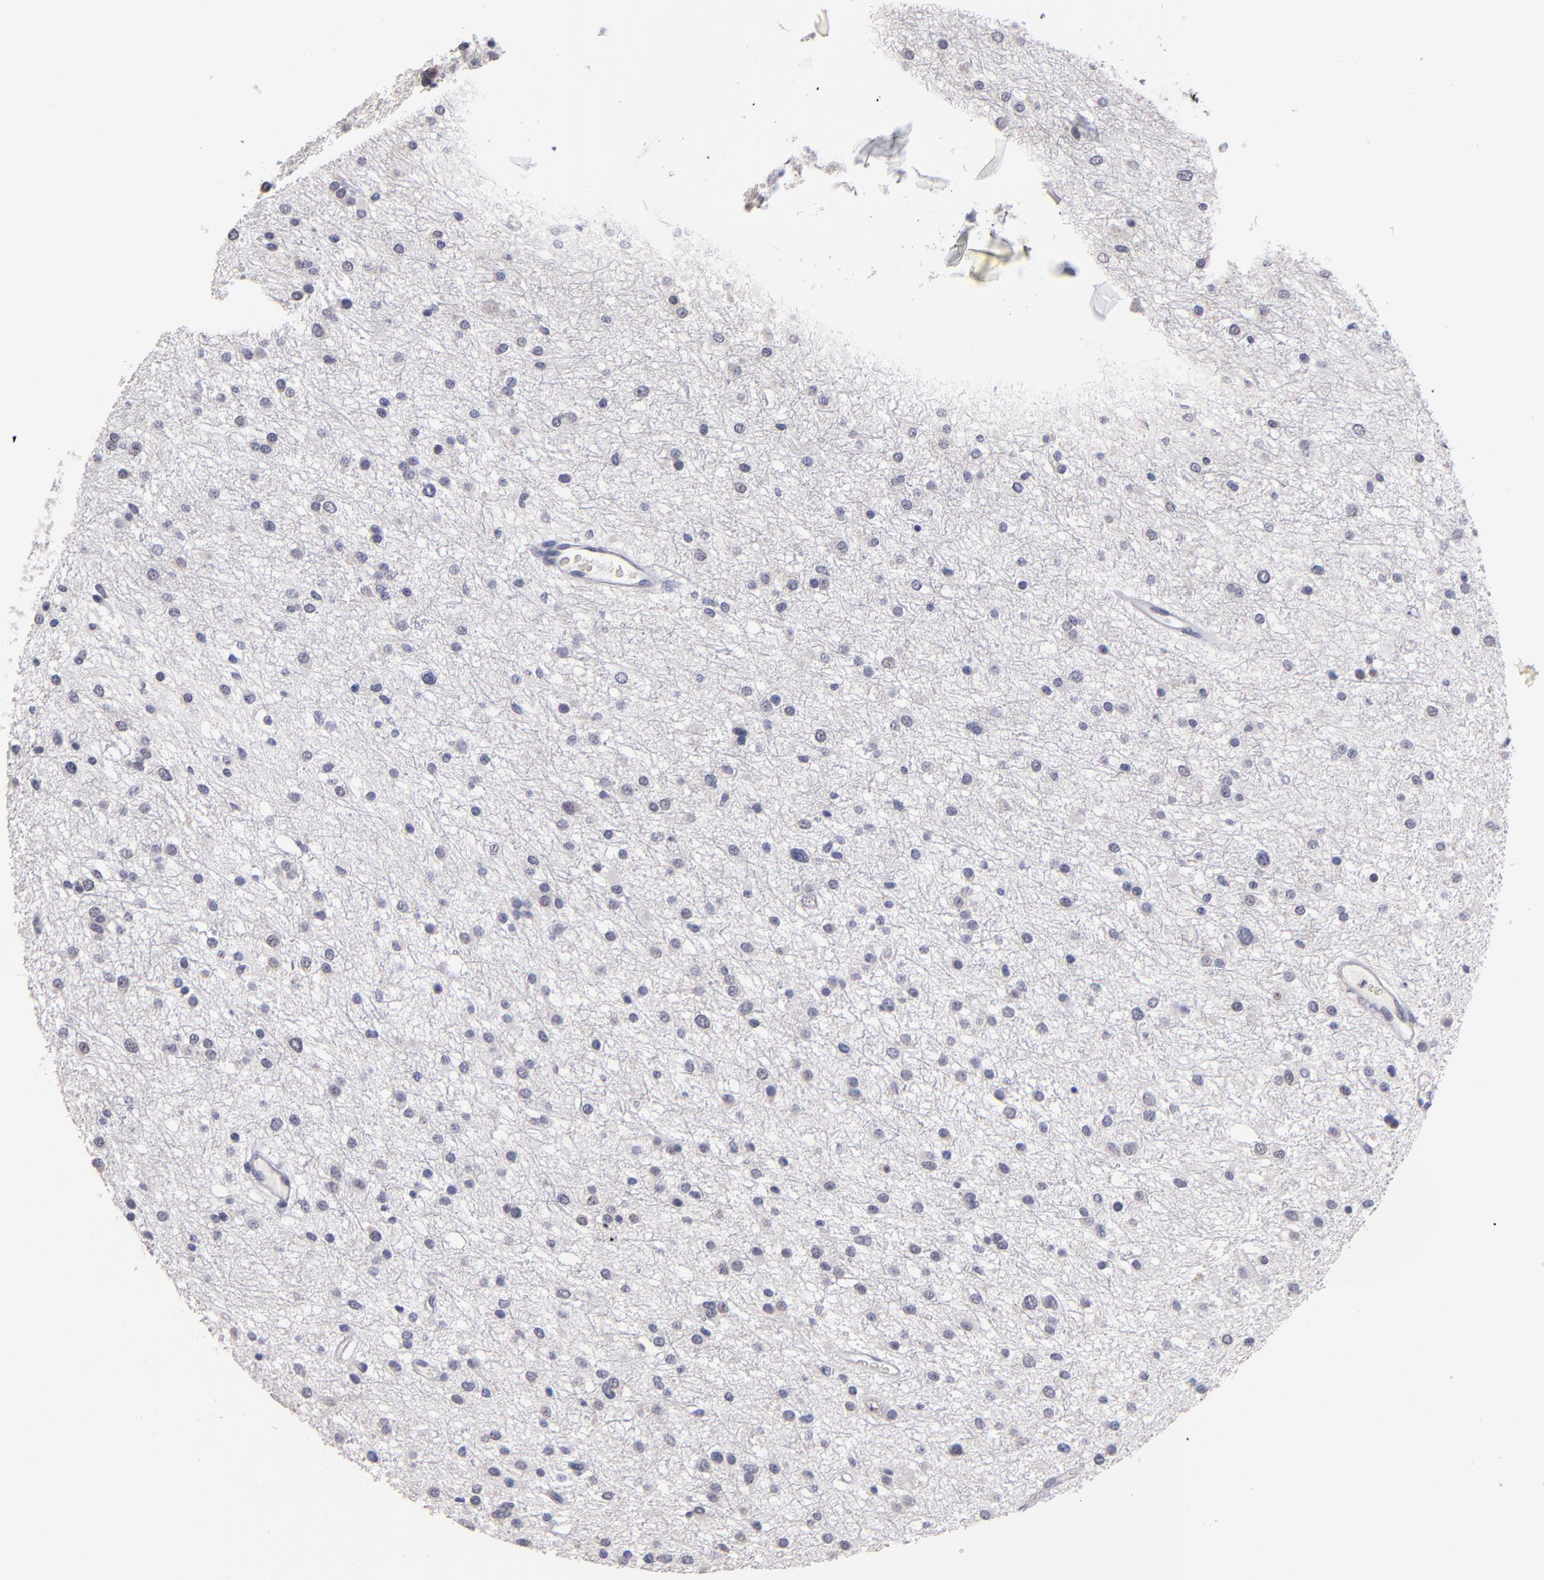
{"staining": {"intensity": "negative", "quantity": "none", "location": "none"}, "tissue": "glioma", "cell_type": "Tumor cells", "image_type": "cancer", "snomed": [{"axis": "morphology", "description": "Glioma, malignant, Low grade"}, {"axis": "topography", "description": "Brain"}], "caption": "Tumor cells show no significant positivity in low-grade glioma (malignant). Brightfield microscopy of immunohistochemistry stained with DAB (brown) and hematoxylin (blue), captured at high magnification.", "gene": "RAF1", "patient": {"sex": "female", "age": 36}}